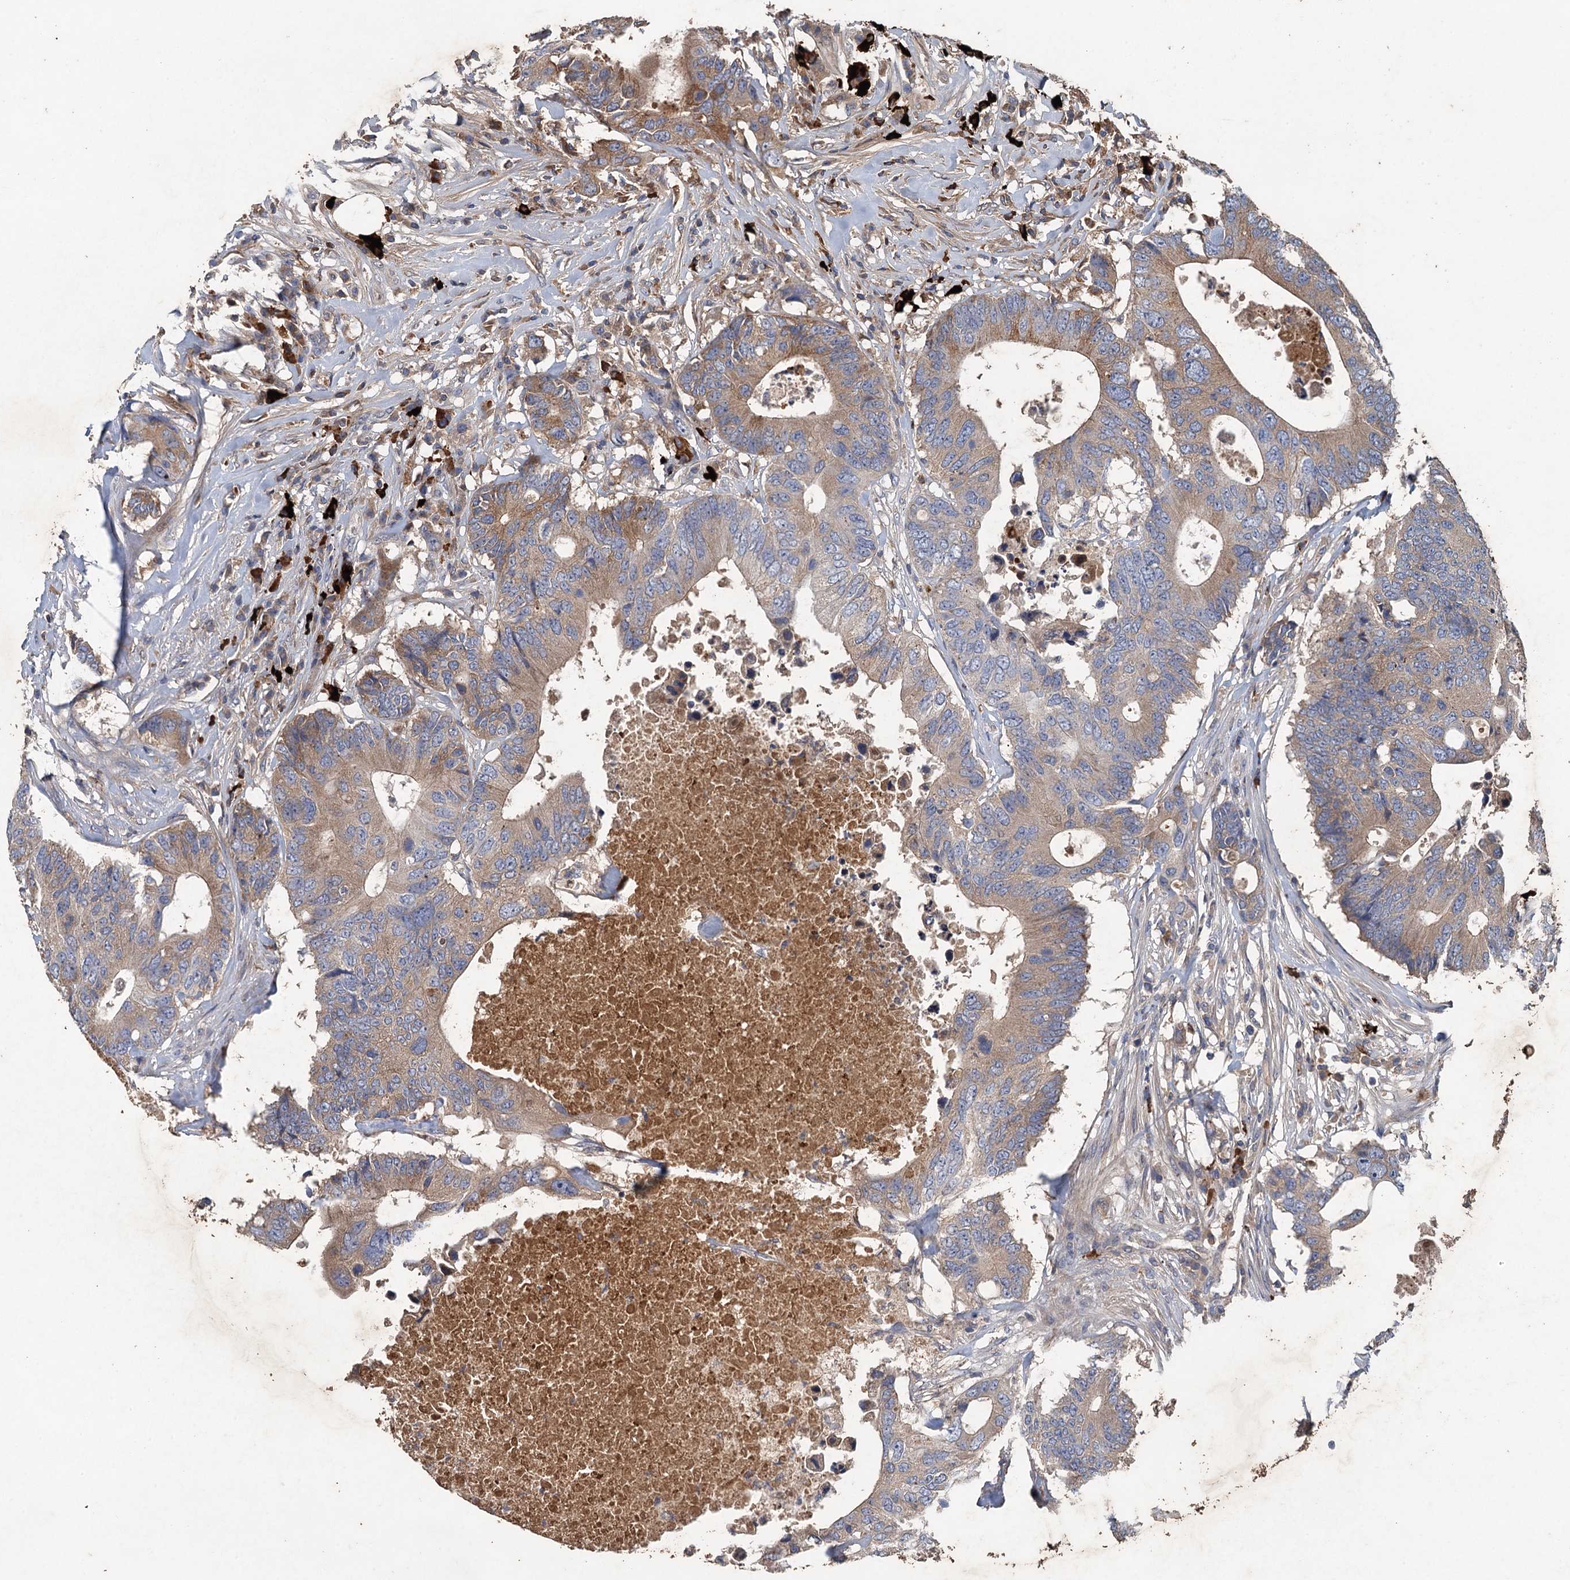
{"staining": {"intensity": "moderate", "quantity": ">75%", "location": "cytoplasmic/membranous"}, "tissue": "colorectal cancer", "cell_type": "Tumor cells", "image_type": "cancer", "snomed": [{"axis": "morphology", "description": "Adenocarcinoma, NOS"}, {"axis": "topography", "description": "Colon"}], "caption": "Colorectal cancer stained for a protein displays moderate cytoplasmic/membranous positivity in tumor cells.", "gene": "TPCN1", "patient": {"sex": "male", "age": 71}}